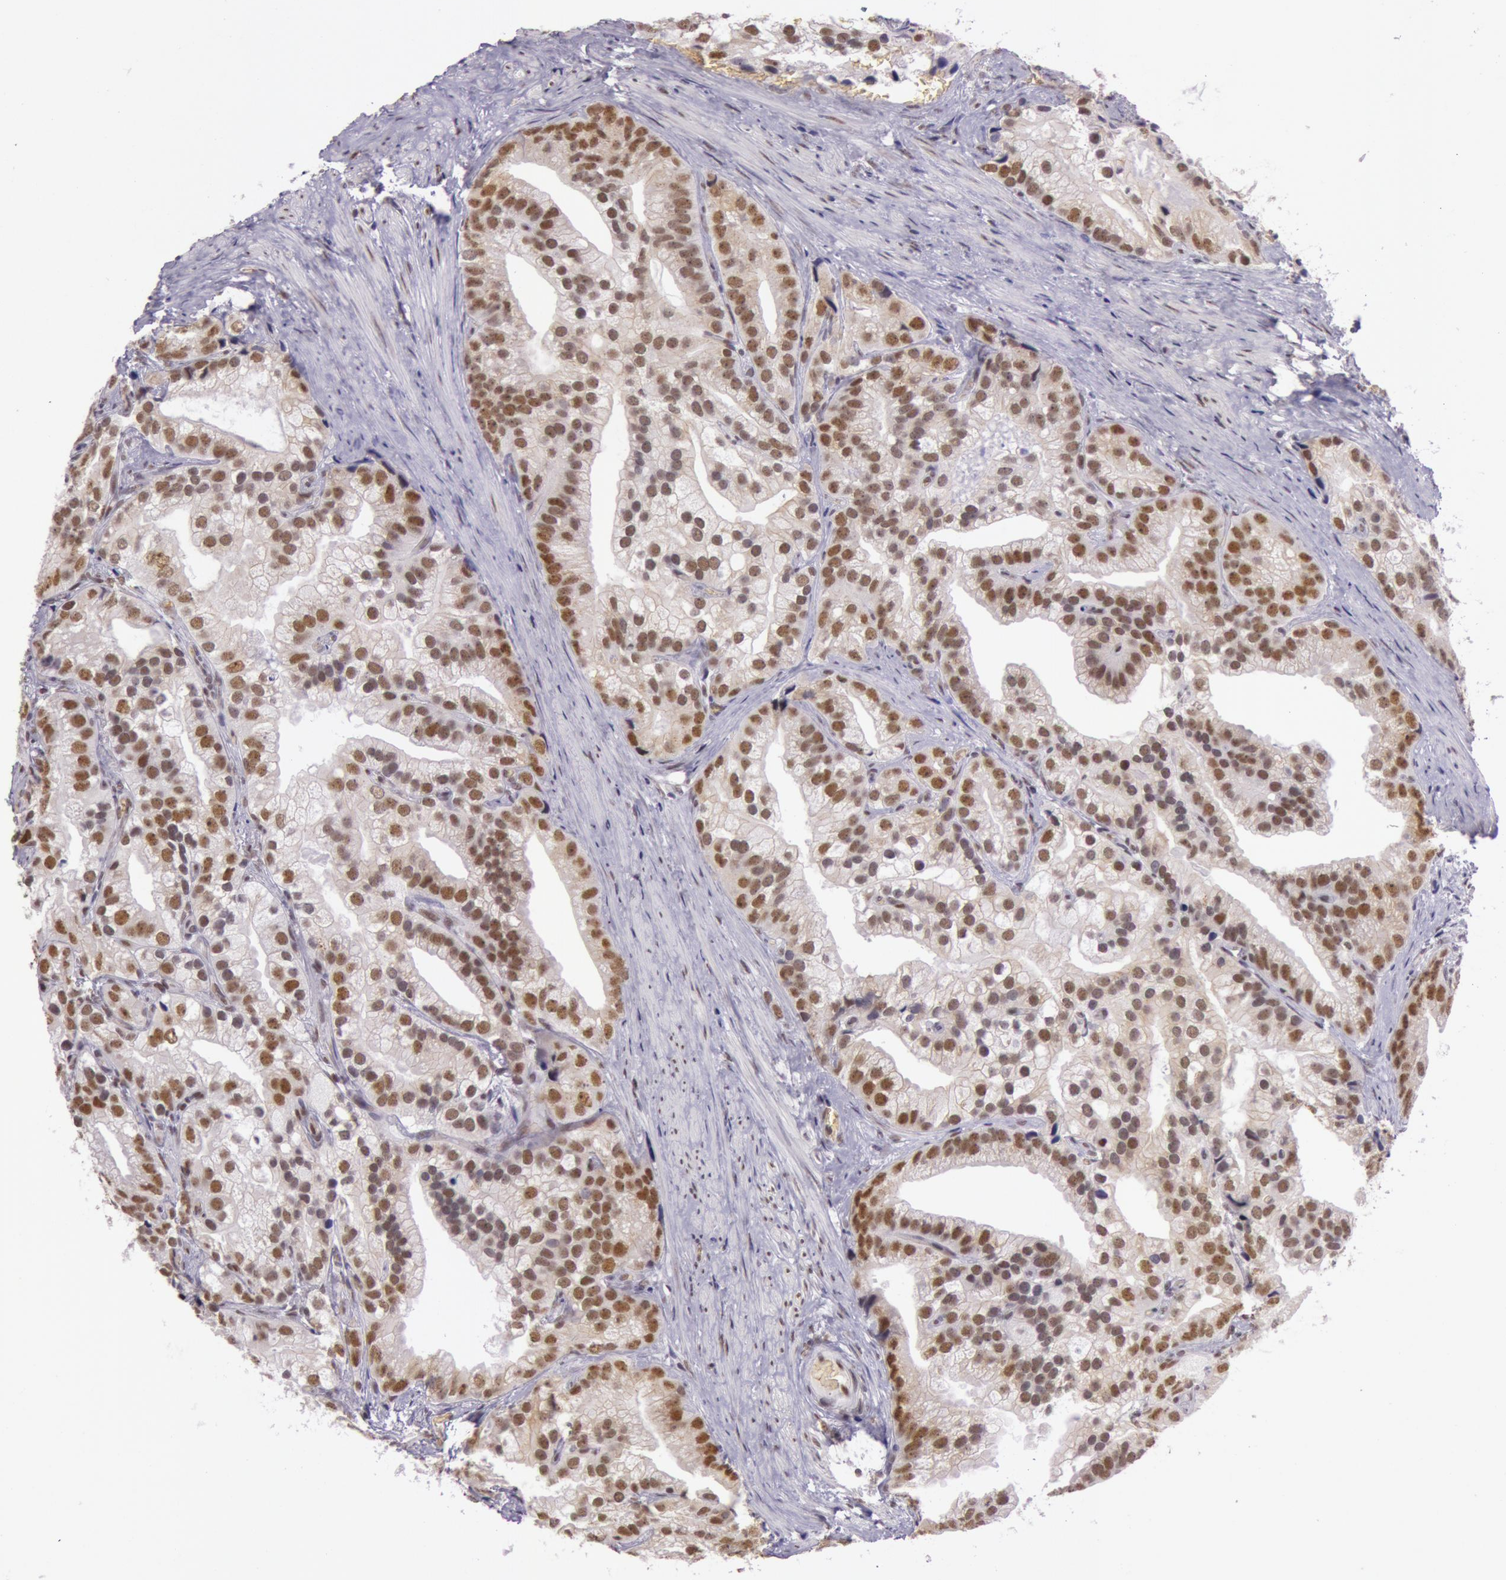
{"staining": {"intensity": "strong", "quantity": ">75%", "location": "nuclear"}, "tissue": "prostate cancer", "cell_type": "Tumor cells", "image_type": "cancer", "snomed": [{"axis": "morphology", "description": "Adenocarcinoma, Low grade"}, {"axis": "topography", "description": "Prostate"}], "caption": "Immunohistochemical staining of low-grade adenocarcinoma (prostate) shows high levels of strong nuclear staining in about >75% of tumor cells. (IHC, brightfield microscopy, high magnification).", "gene": "NBN", "patient": {"sex": "male", "age": 71}}